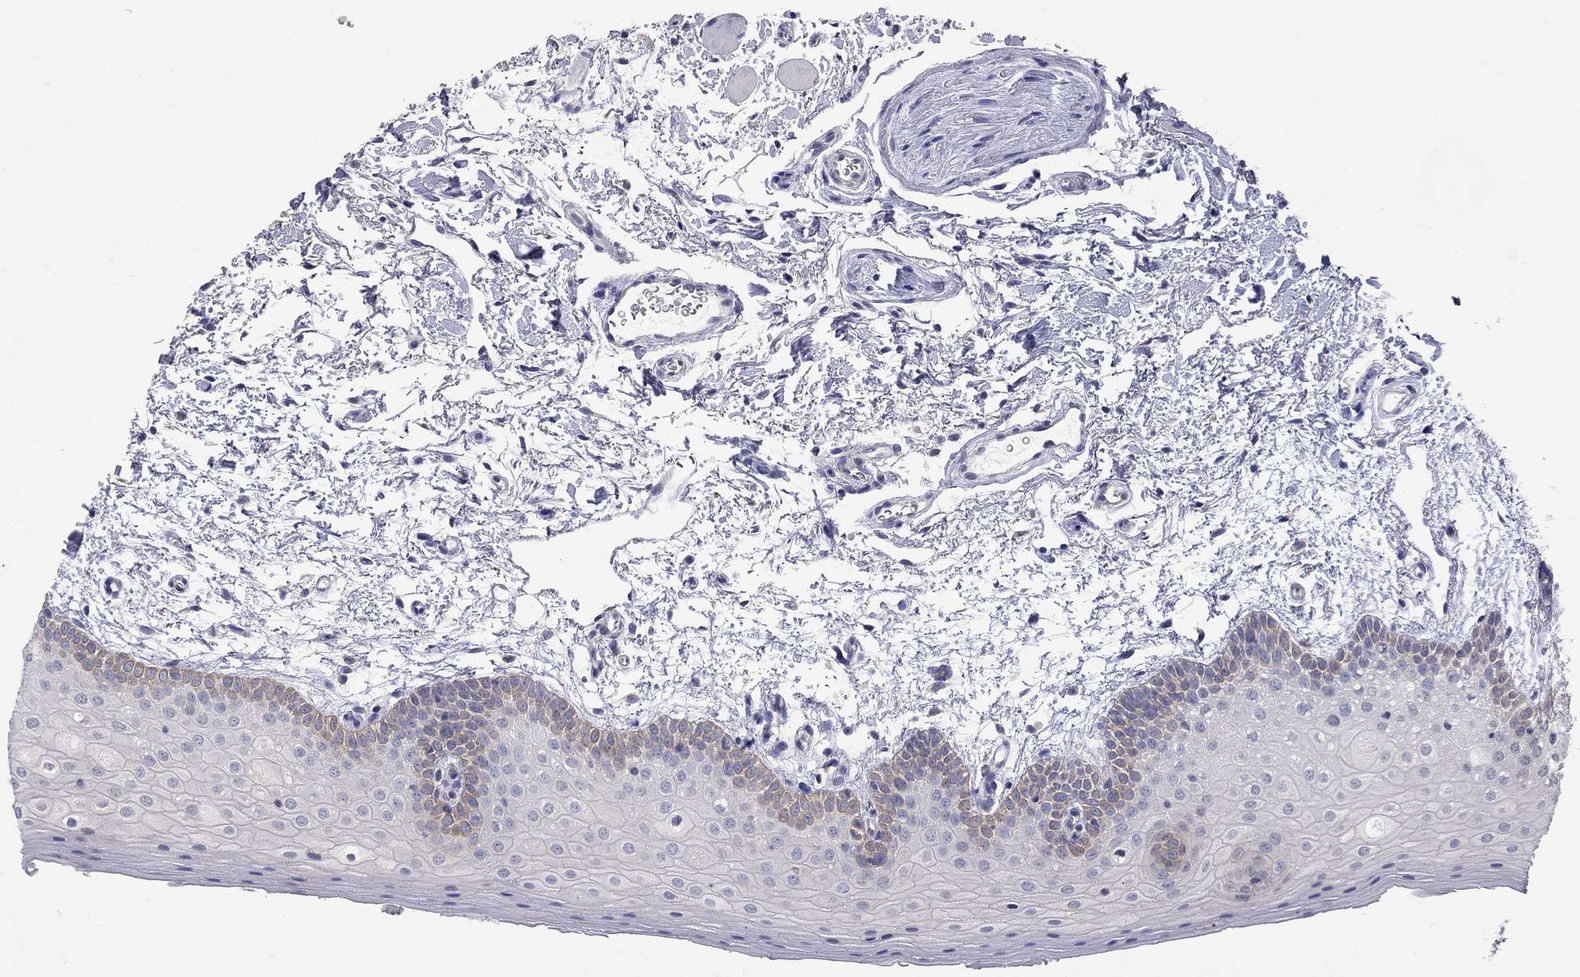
{"staining": {"intensity": "weak", "quantity": "<25%", "location": "cytoplasmic/membranous"}, "tissue": "oral mucosa", "cell_type": "Squamous epithelial cells", "image_type": "normal", "snomed": [{"axis": "morphology", "description": "Normal tissue, NOS"}, {"axis": "topography", "description": "Oral tissue"}, {"axis": "topography", "description": "Tounge, NOS"}], "caption": "Protein analysis of normal oral mucosa reveals no significant expression in squamous epithelial cells.", "gene": "OPRK1", "patient": {"sex": "female", "age": 86}}